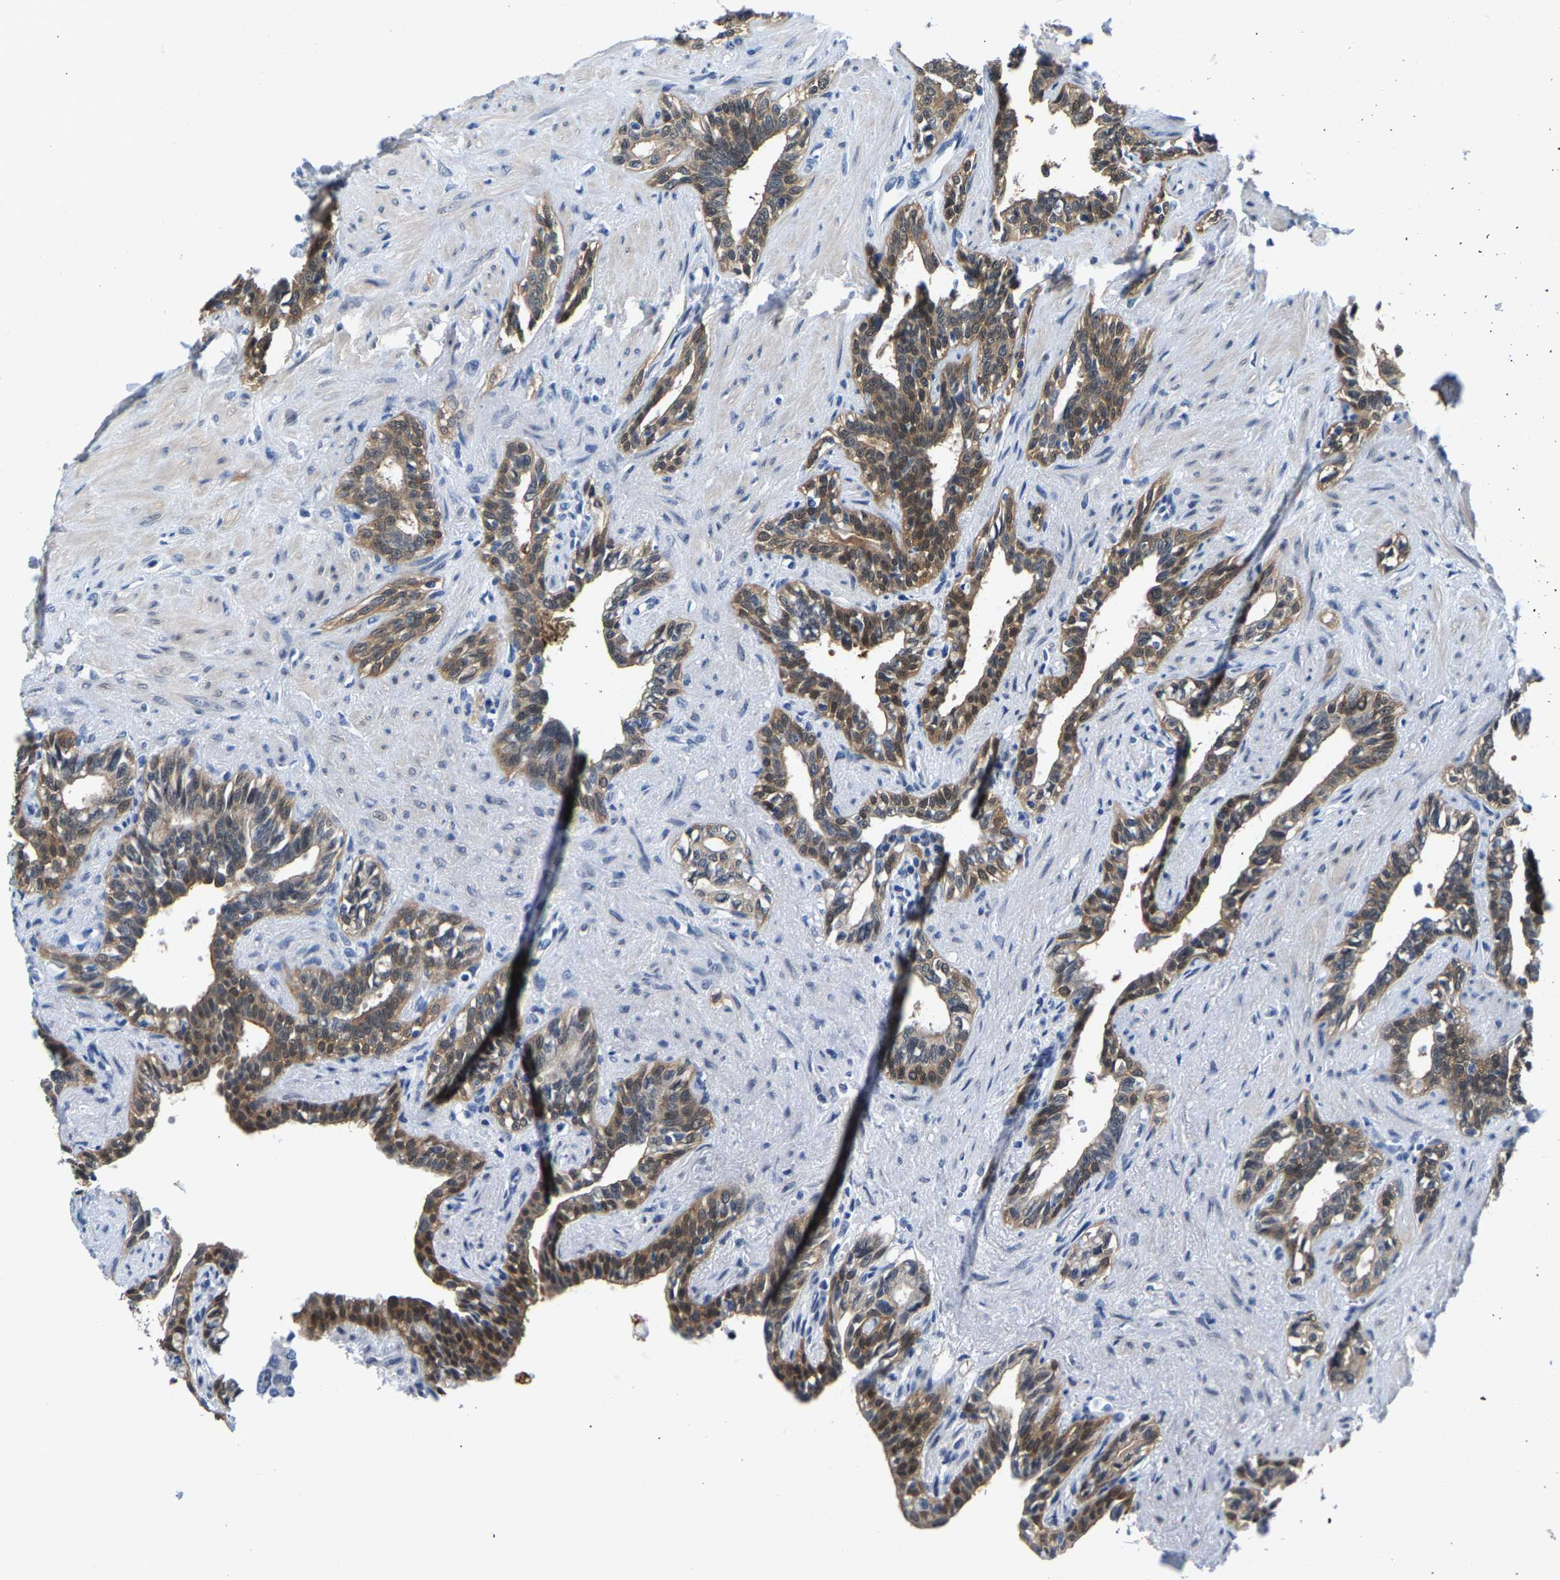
{"staining": {"intensity": "moderate", "quantity": "25%-75%", "location": "cytoplasmic/membranous"}, "tissue": "seminal vesicle", "cell_type": "Glandular cells", "image_type": "normal", "snomed": [{"axis": "morphology", "description": "Normal tissue, NOS"}, {"axis": "morphology", "description": "Adenocarcinoma, High grade"}, {"axis": "topography", "description": "Prostate"}, {"axis": "topography", "description": "Seminal veicle"}], "caption": "Immunohistochemical staining of benign seminal vesicle demonstrates medium levels of moderate cytoplasmic/membranous positivity in about 25%-75% of glandular cells. (DAB IHC with brightfield microscopy, high magnification).", "gene": "SSH3", "patient": {"sex": "male", "age": 55}}